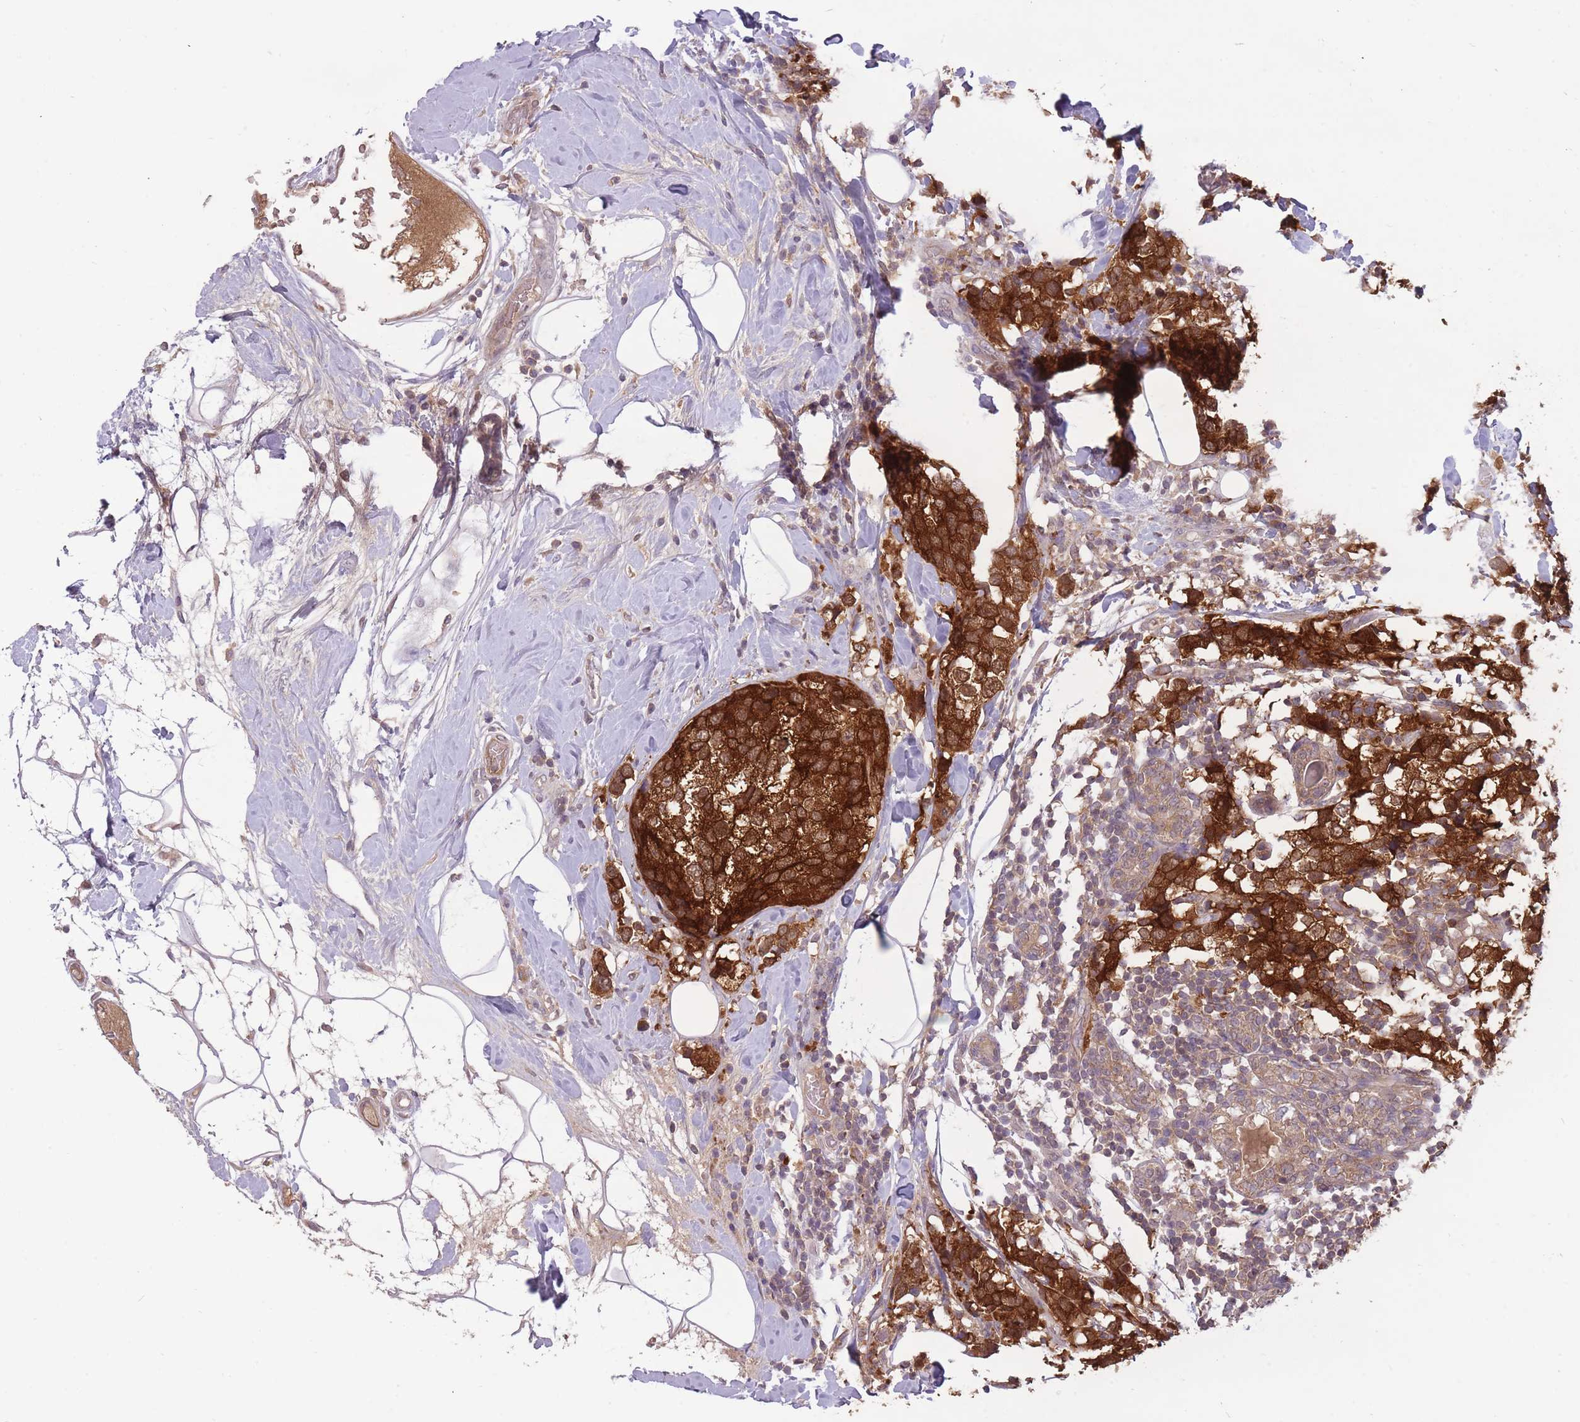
{"staining": {"intensity": "strong", "quantity": ">75%", "location": "cytoplasmic/membranous"}, "tissue": "breast cancer", "cell_type": "Tumor cells", "image_type": "cancer", "snomed": [{"axis": "morphology", "description": "Lobular carcinoma"}, {"axis": "topography", "description": "Breast"}], "caption": "Tumor cells show strong cytoplasmic/membranous positivity in approximately >75% of cells in breast cancer (lobular carcinoma).", "gene": "LRATD2", "patient": {"sex": "female", "age": 59}}